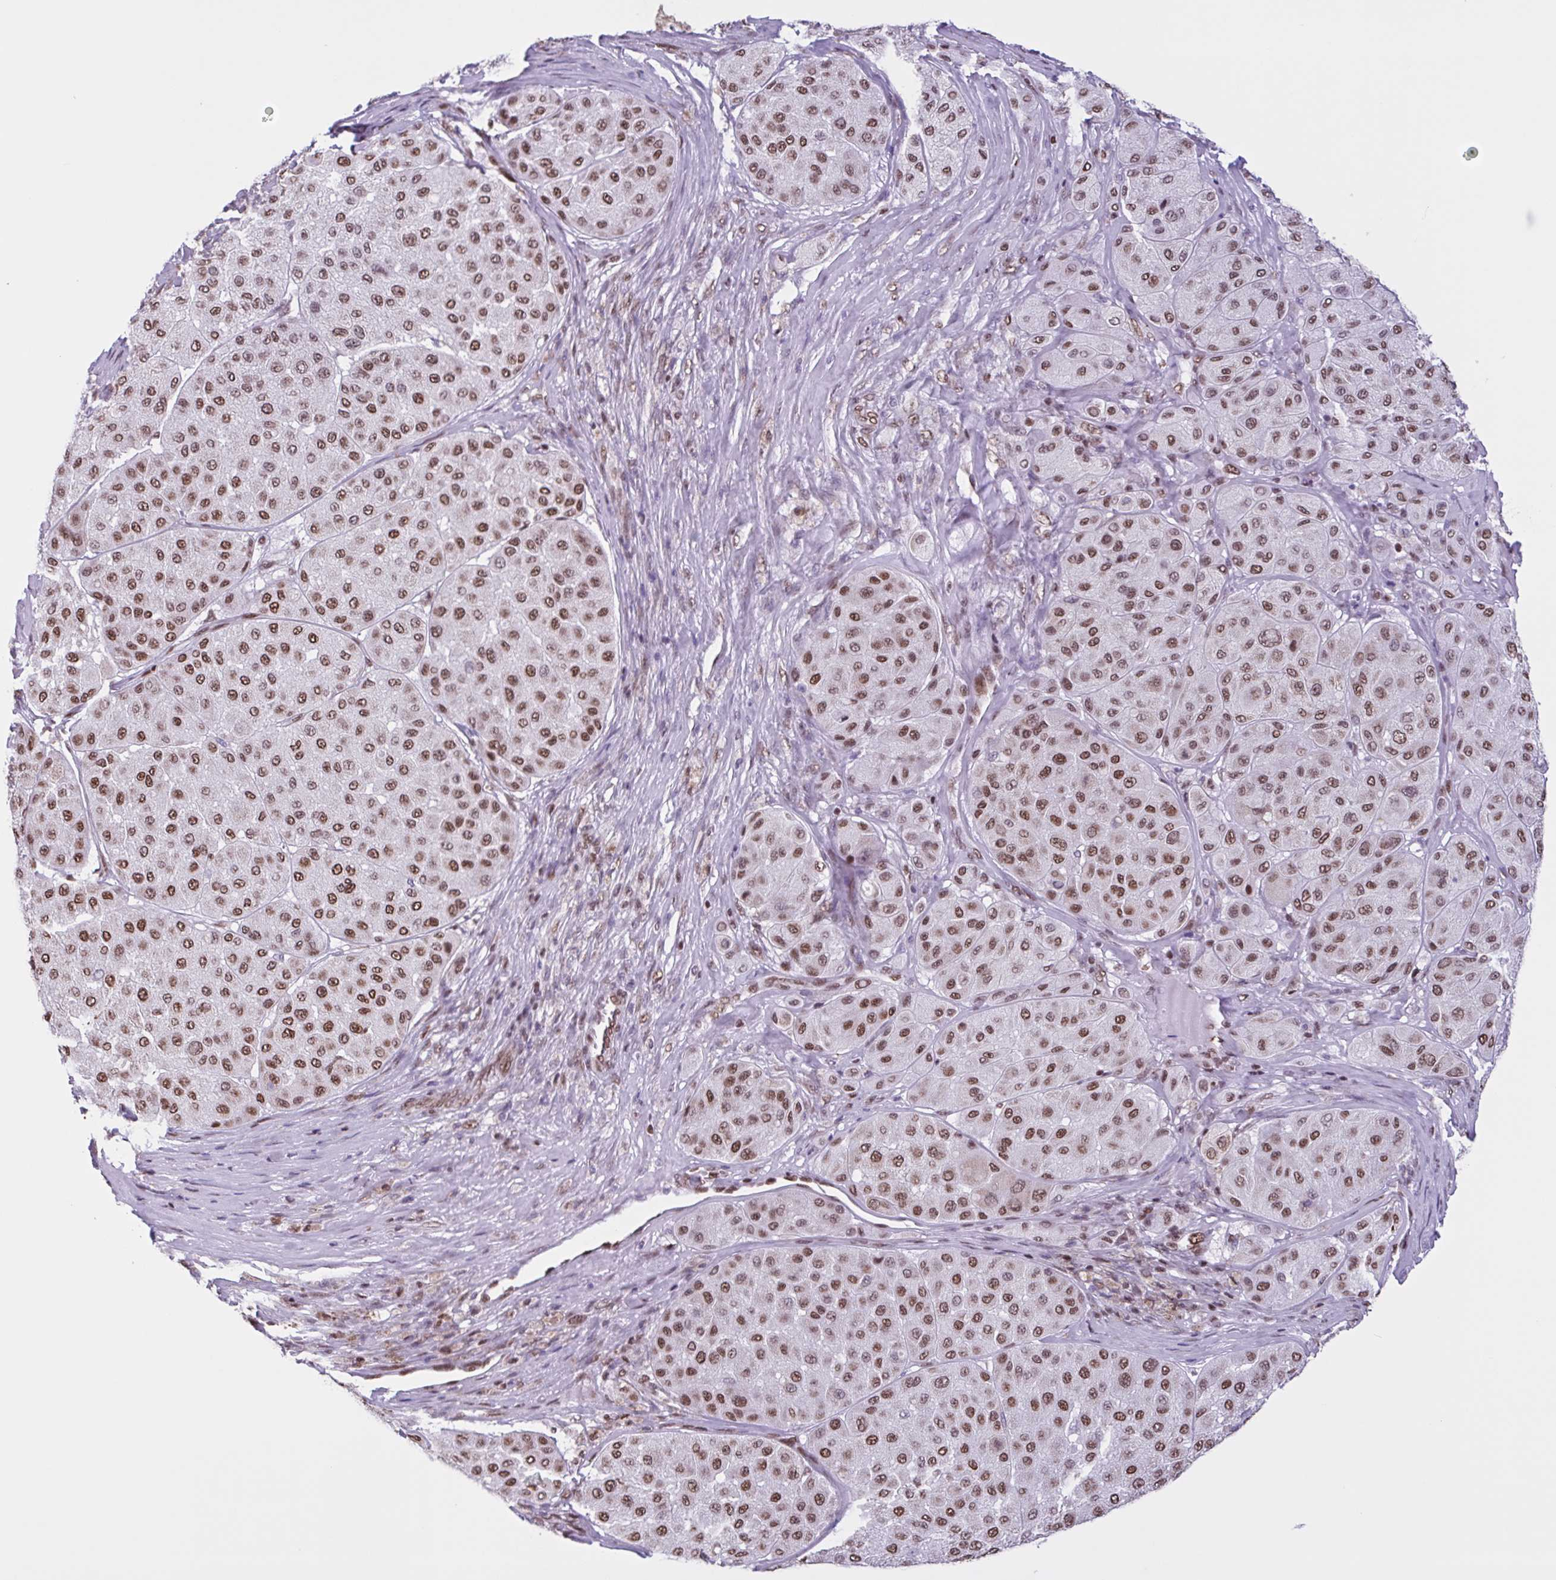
{"staining": {"intensity": "moderate", "quantity": ">75%", "location": "nuclear"}, "tissue": "melanoma", "cell_type": "Tumor cells", "image_type": "cancer", "snomed": [{"axis": "morphology", "description": "Malignant melanoma, Metastatic site"}, {"axis": "topography", "description": "Smooth muscle"}], "caption": "A high-resolution micrograph shows immunohistochemistry staining of melanoma, which exhibits moderate nuclear expression in about >75% of tumor cells.", "gene": "TIMM21", "patient": {"sex": "male", "age": 41}}